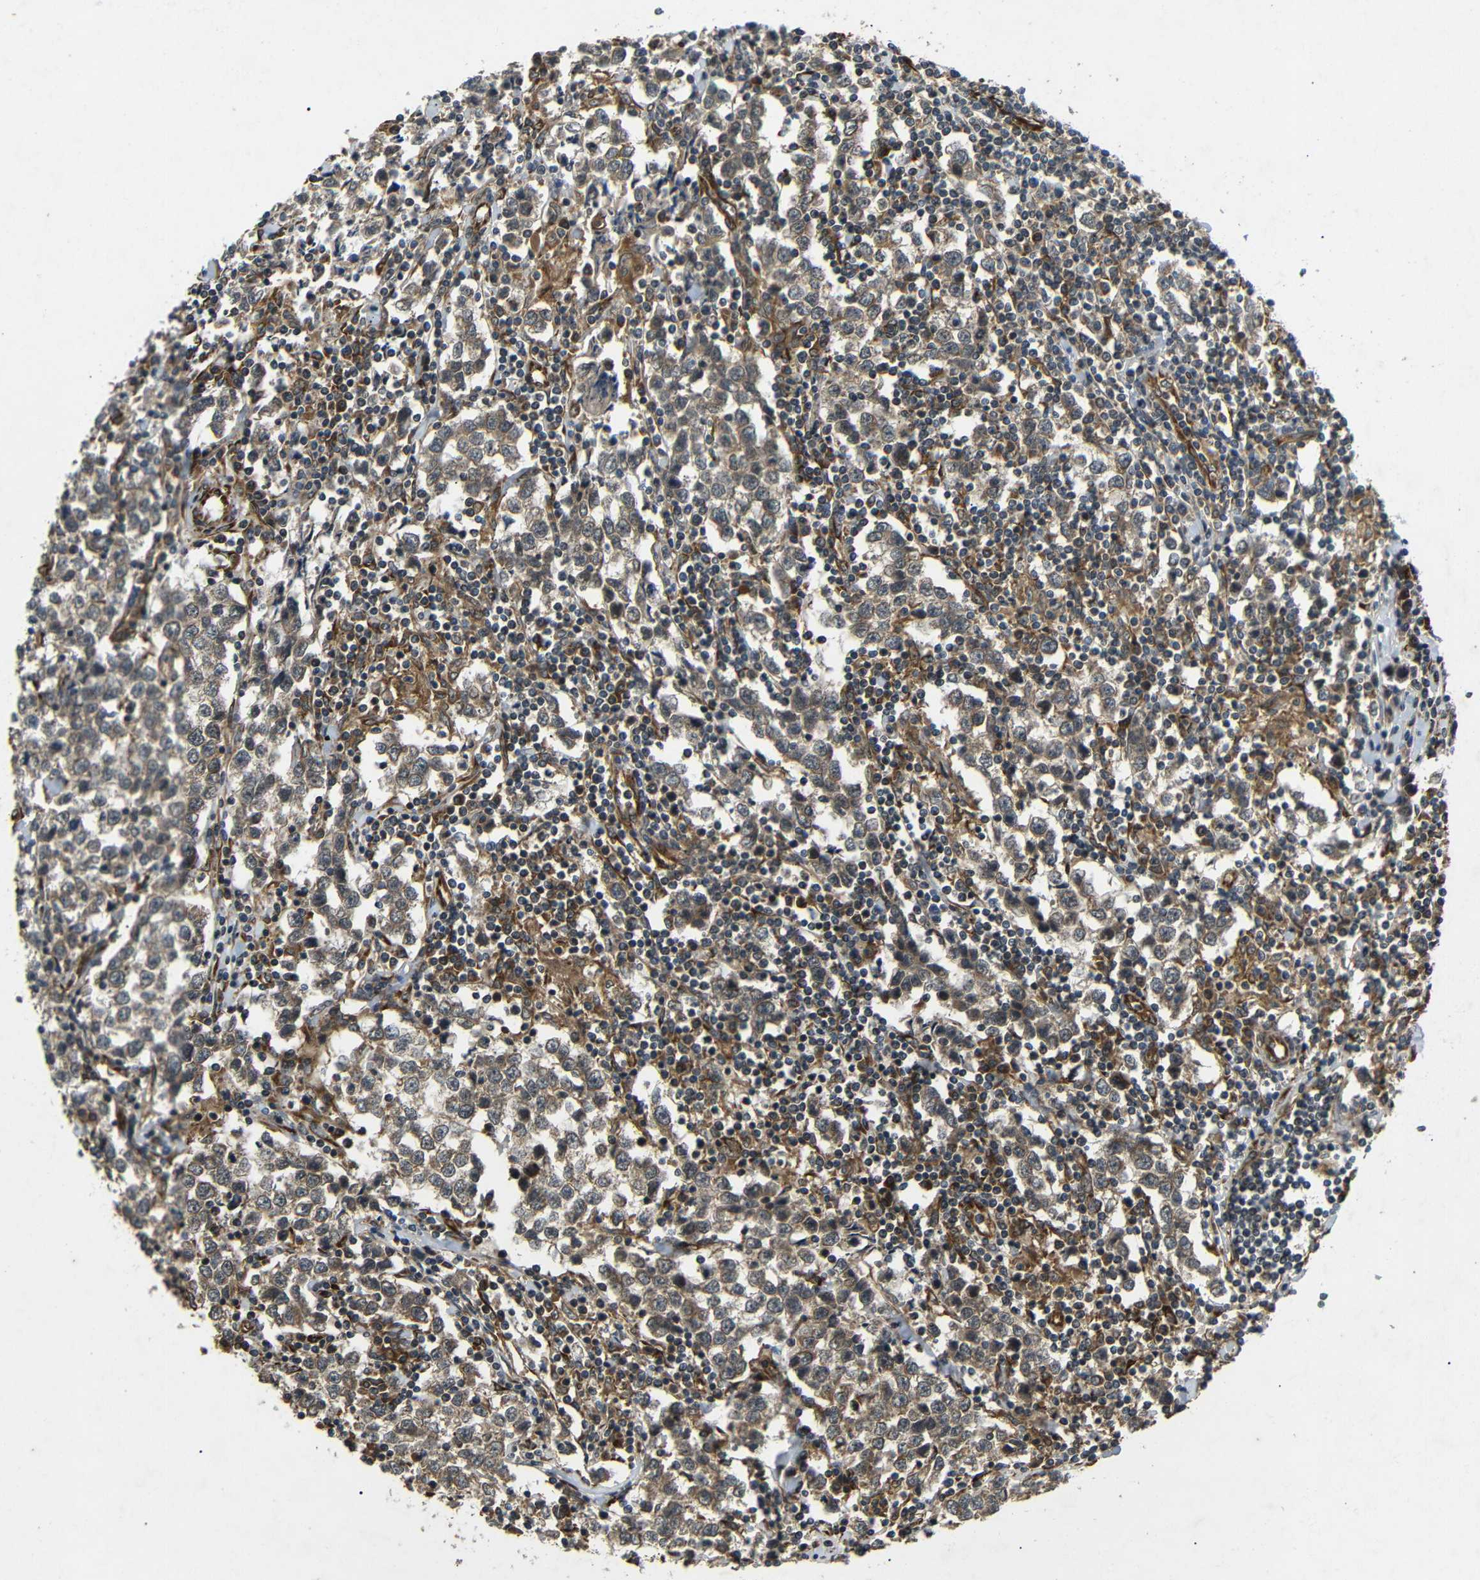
{"staining": {"intensity": "weak", "quantity": ">75%", "location": "cytoplasmic/membranous"}, "tissue": "testis cancer", "cell_type": "Tumor cells", "image_type": "cancer", "snomed": [{"axis": "morphology", "description": "Seminoma, NOS"}, {"axis": "morphology", "description": "Carcinoma, Embryonal, NOS"}, {"axis": "topography", "description": "Testis"}], "caption": "Protein staining demonstrates weak cytoplasmic/membranous positivity in about >75% of tumor cells in testis cancer (embryonal carcinoma).", "gene": "TRPC1", "patient": {"sex": "male", "age": 36}}